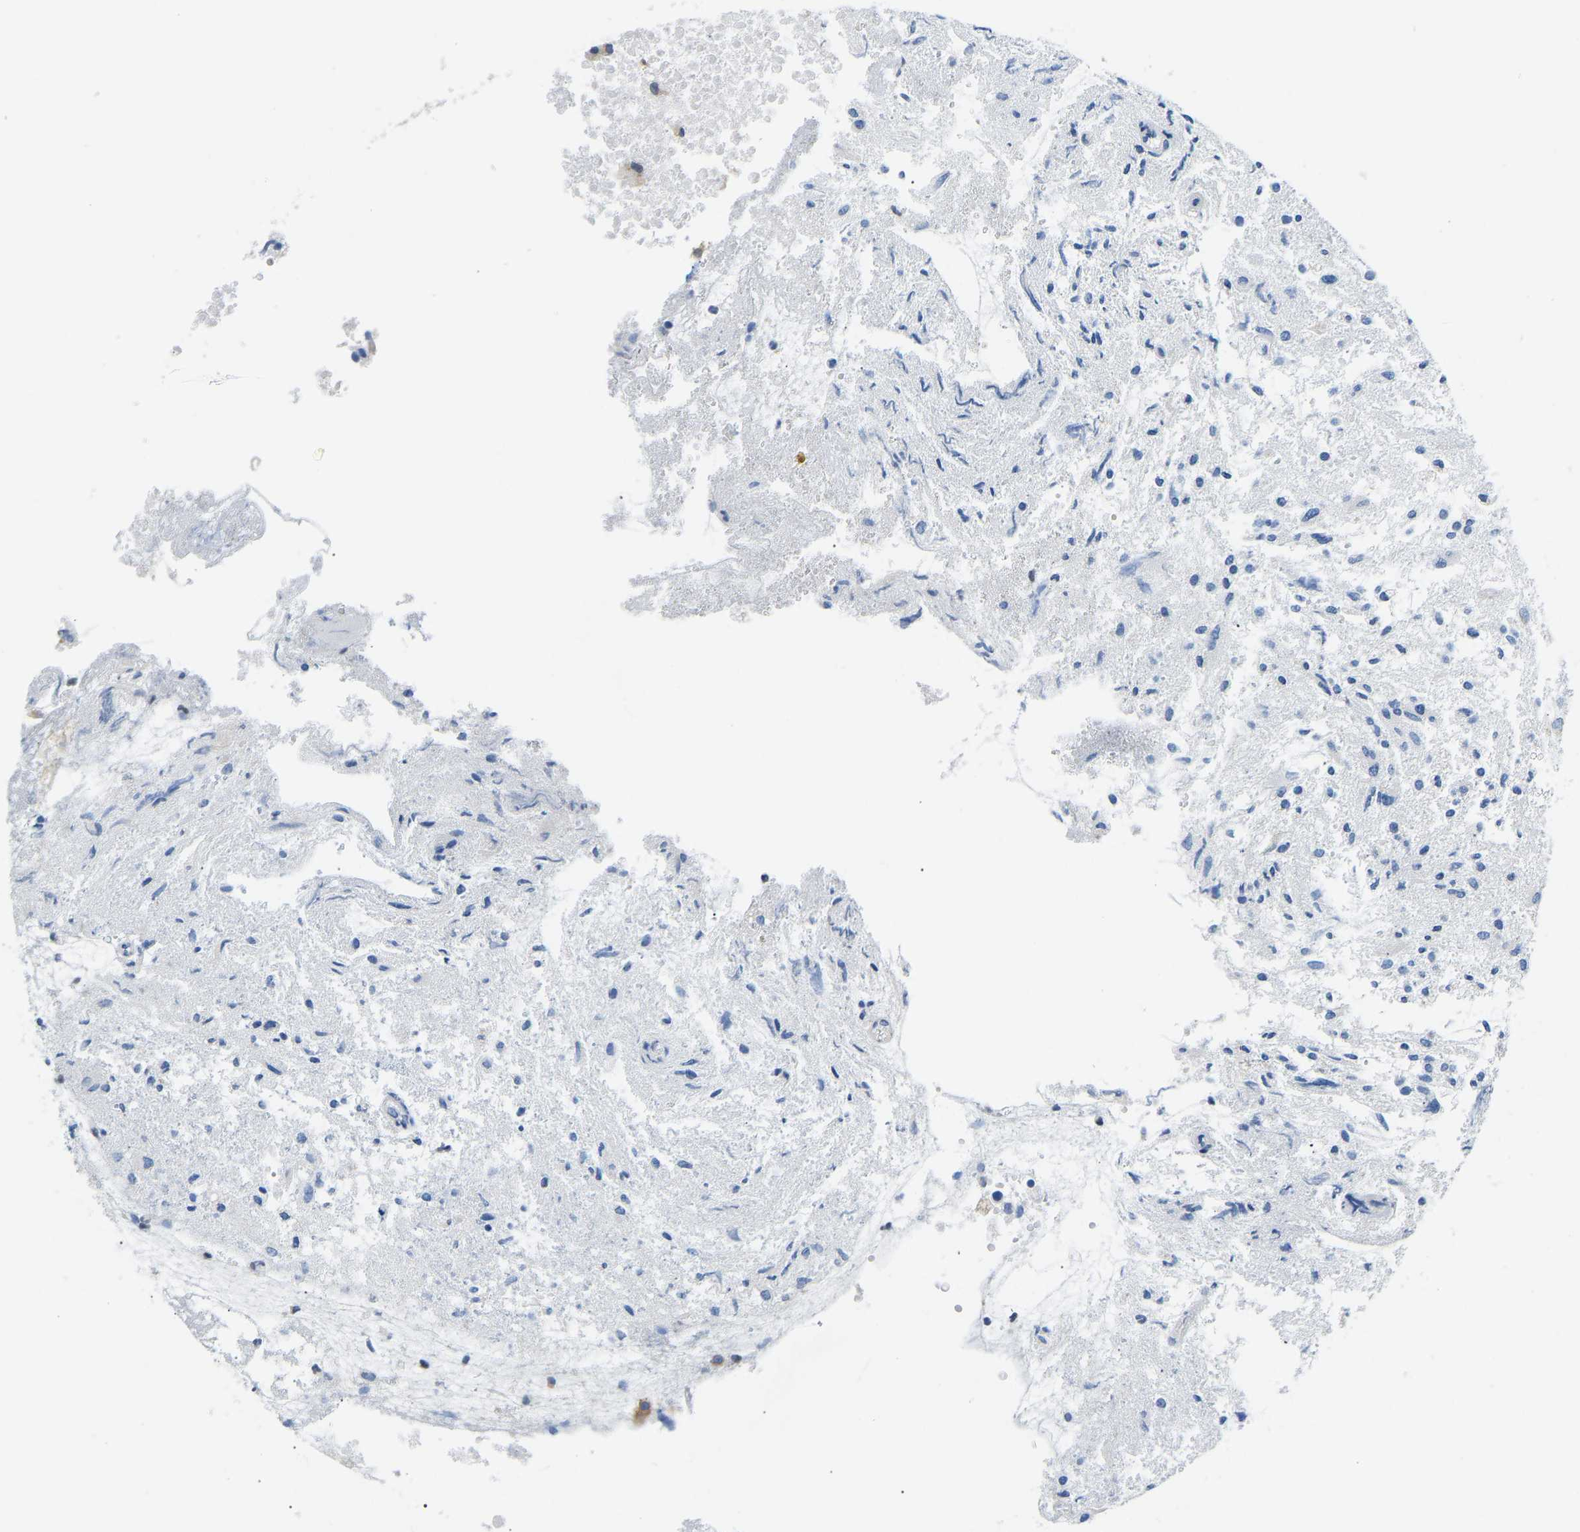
{"staining": {"intensity": "negative", "quantity": "none", "location": "none"}, "tissue": "glioma", "cell_type": "Tumor cells", "image_type": "cancer", "snomed": [{"axis": "morphology", "description": "Glioma, malignant, High grade"}, {"axis": "topography", "description": "Brain"}], "caption": "Immunohistochemical staining of human glioma shows no significant staining in tumor cells.", "gene": "VRK1", "patient": {"sex": "female", "age": 59}}